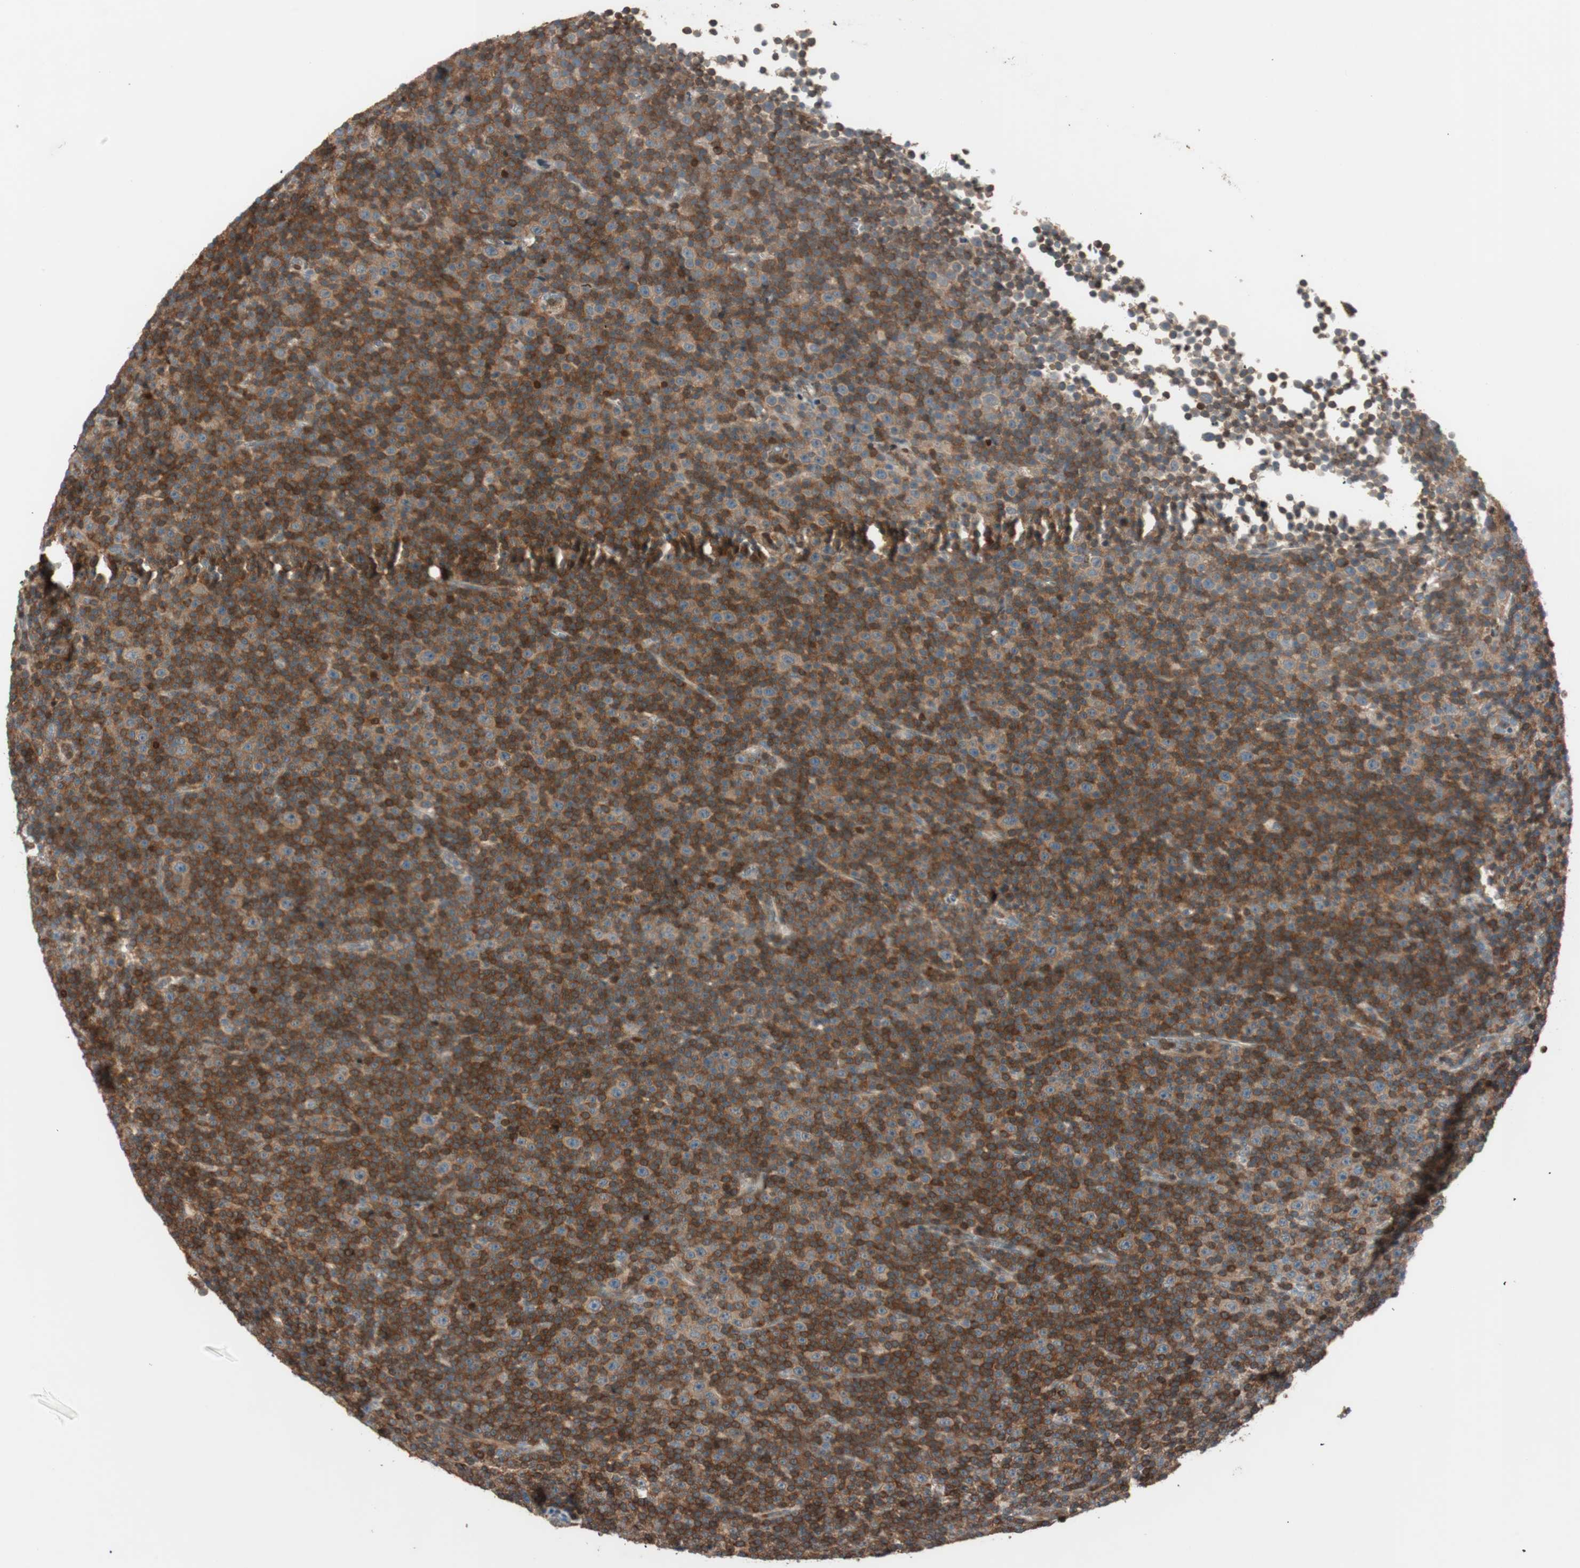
{"staining": {"intensity": "strong", "quantity": ">75%", "location": "cytoplasmic/membranous"}, "tissue": "lymphoma", "cell_type": "Tumor cells", "image_type": "cancer", "snomed": [{"axis": "morphology", "description": "Malignant lymphoma, non-Hodgkin's type, Low grade"}, {"axis": "topography", "description": "Lymph node"}], "caption": "Immunohistochemistry (IHC) (DAB) staining of low-grade malignant lymphoma, non-Hodgkin's type reveals strong cytoplasmic/membranous protein expression in approximately >75% of tumor cells.", "gene": "BIN1", "patient": {"sex": "female", "age": 67}}